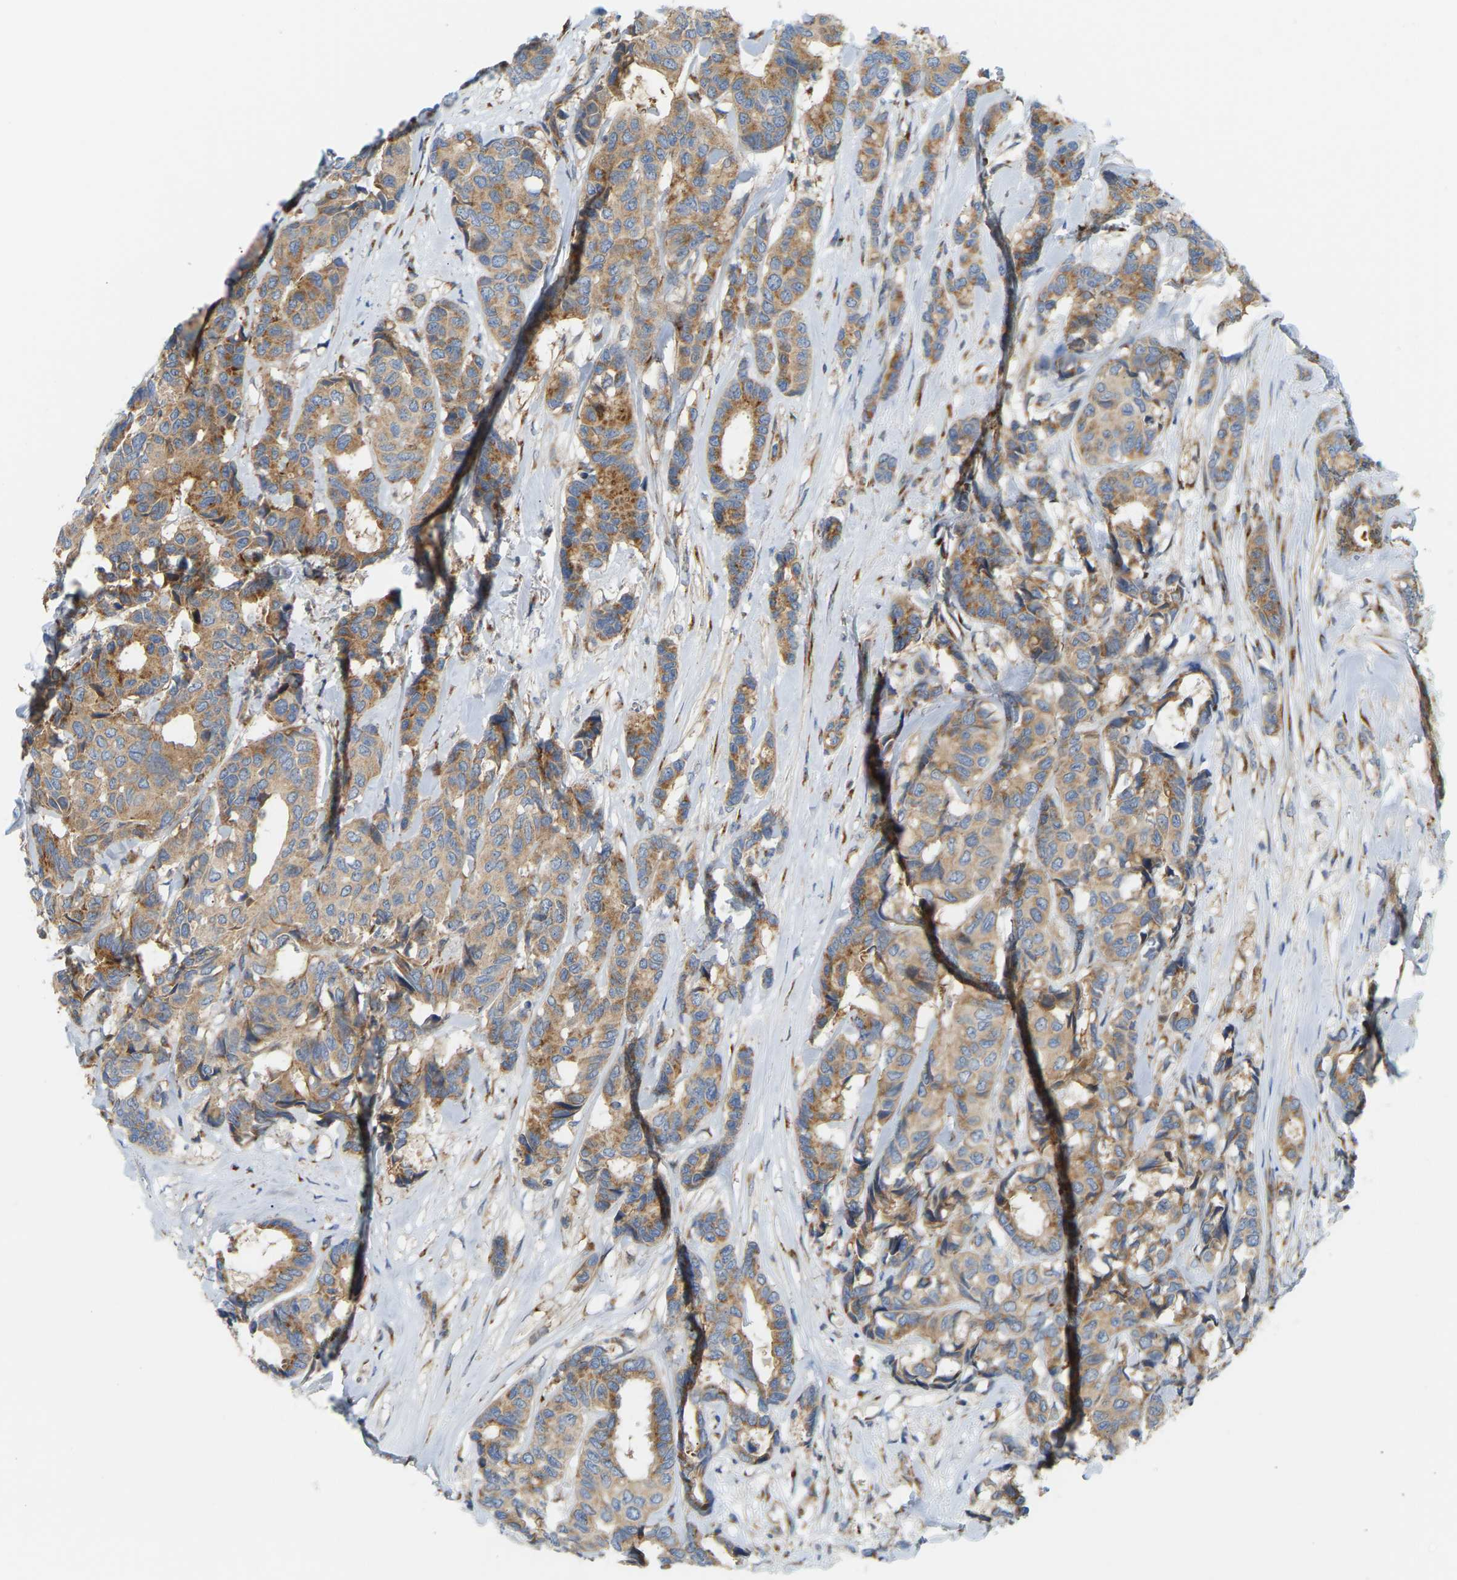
{"staining": {"intensity": "moderate", "quantity": ">75%", "location": "cytoplasmic/membranous"}, "tissue": "breast cancer", "cell_type": "Tumor cells", "image_type": "cancer", "snomed": [{"axis": "morphology", "description": "Duct carcinoma"}, {"axis": "topography", "description": "Breast"}], "caption": "The image demonstrates a brown stain indicating the presence of a protein in the cytoplasmic/membranous of tumor cells in intraductal carcinoma (breast).", "gene": "YIPF2", "patient": {"sex": "female", "age": 87}}